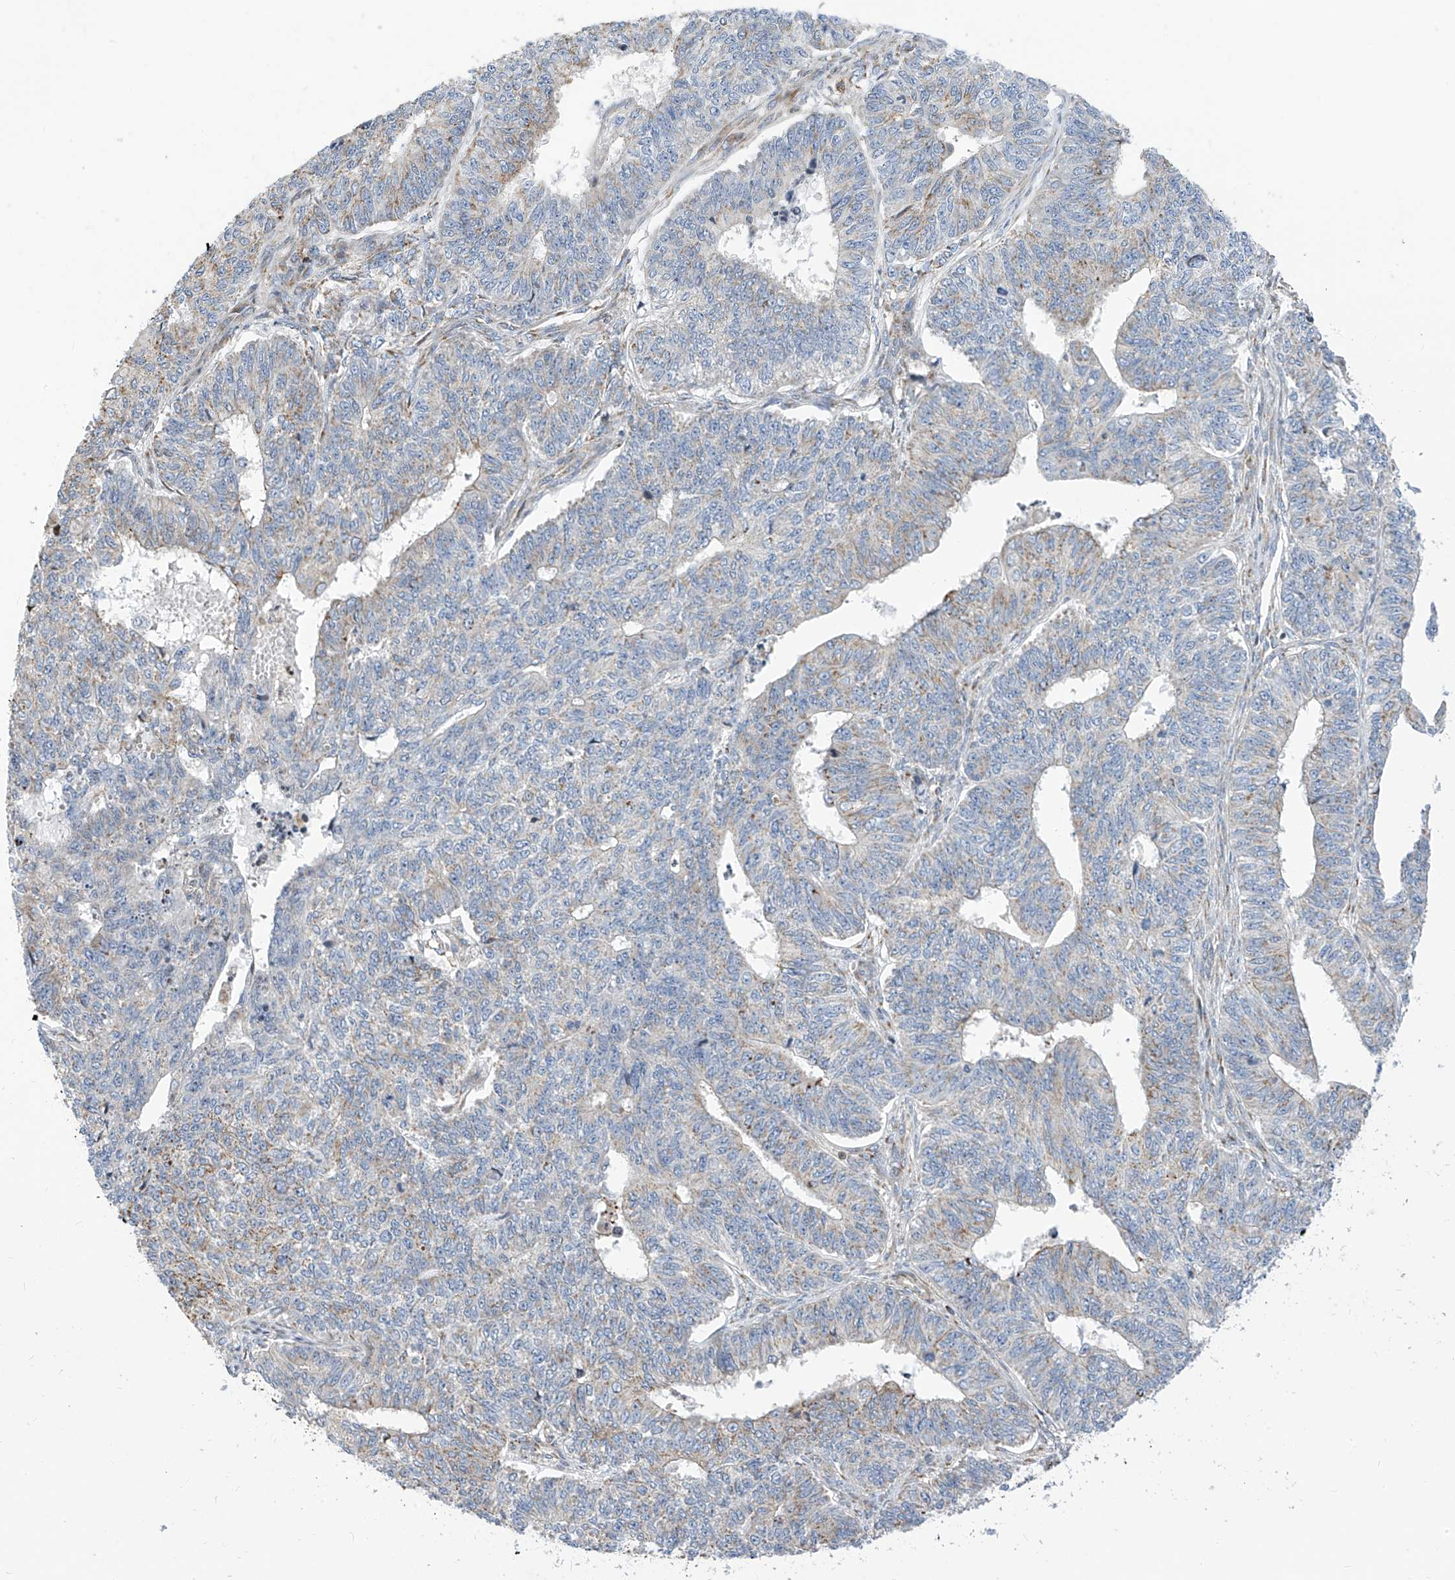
{"staining": {"intensity": "moderate", "quantity": "<25%", "location": "cytoplasmic/membranous"}, "tissue": "endometrial cancer", "cell_type": "Tumor cells", "image_type": "cancer", "snomed": [{"axis": "morphology", "description": "Adenocarcinoma, NOS"}, {"axis": "topography", "description": "Endometrium"}], "caption": "Adenocarcinoma (endometrial) was stained to show a protein in brown. There is low levels of moderate cytoplasmic/membranous expression in about <25% of tumor cells.", "gene": "TTLL8", "patient": {"sex": "female", "age": 32}}